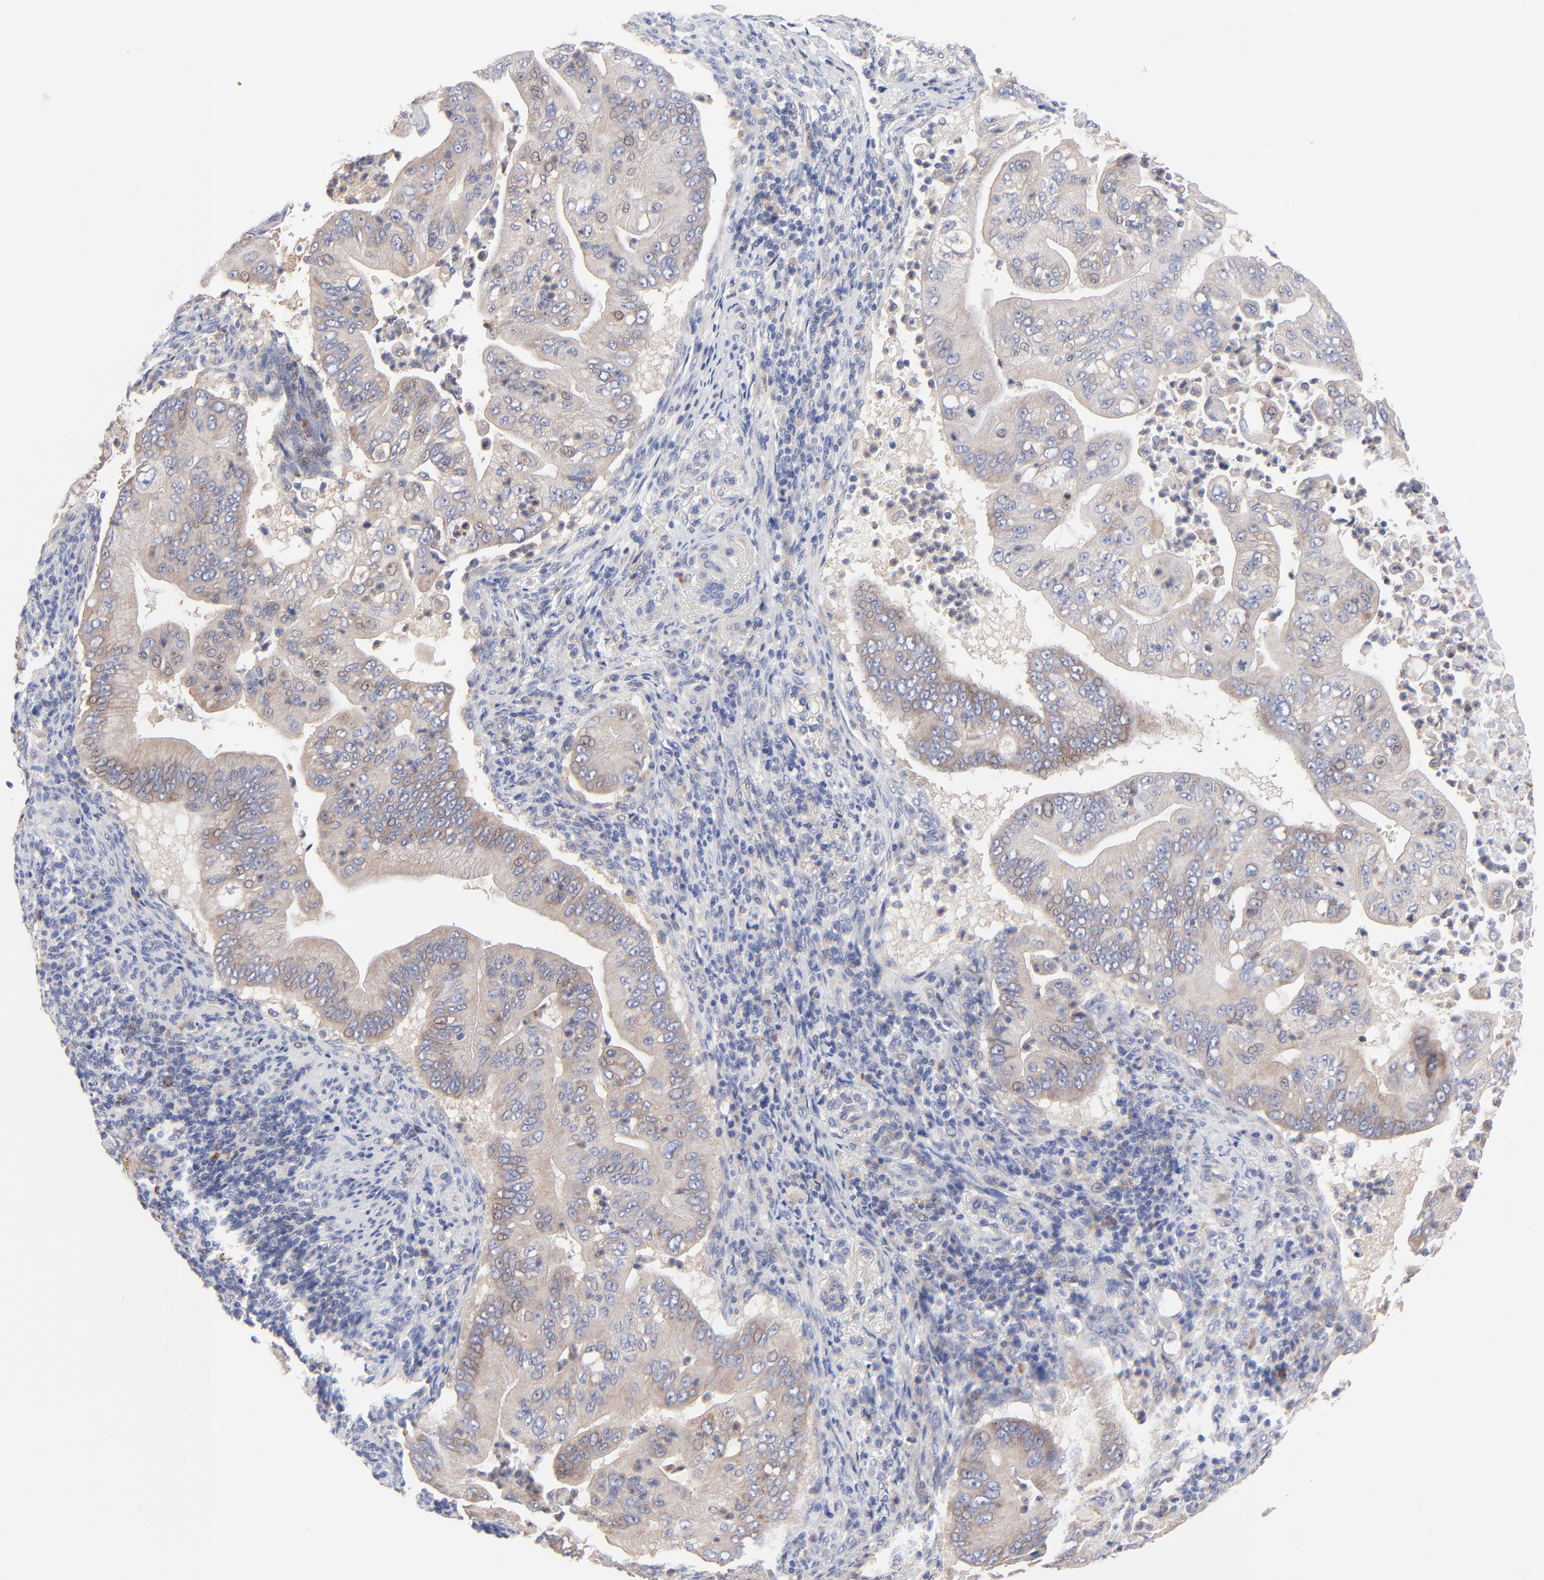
{"staining": {"intensity": "weak", "quantity": ">75%", "location": "cytoplasmic/membranous"}, "tissue": "pancreatic cancer", "cell_type": "Tumor cells", "image_type": "cancer", "snomed": [{"axis": "morphology", "description": "Adenocarcinoma, NOS"}, {"axis": "topography", "description": "Pancreas"}], "caption": "This histopathology image shows IHC staining of pancreatic cancer, with low weak cytoplasmic/membranous expression in about >75% of tumor cells.", "gene": "PPFIBP2", "patient": {"sex": "male", "age": 62}}